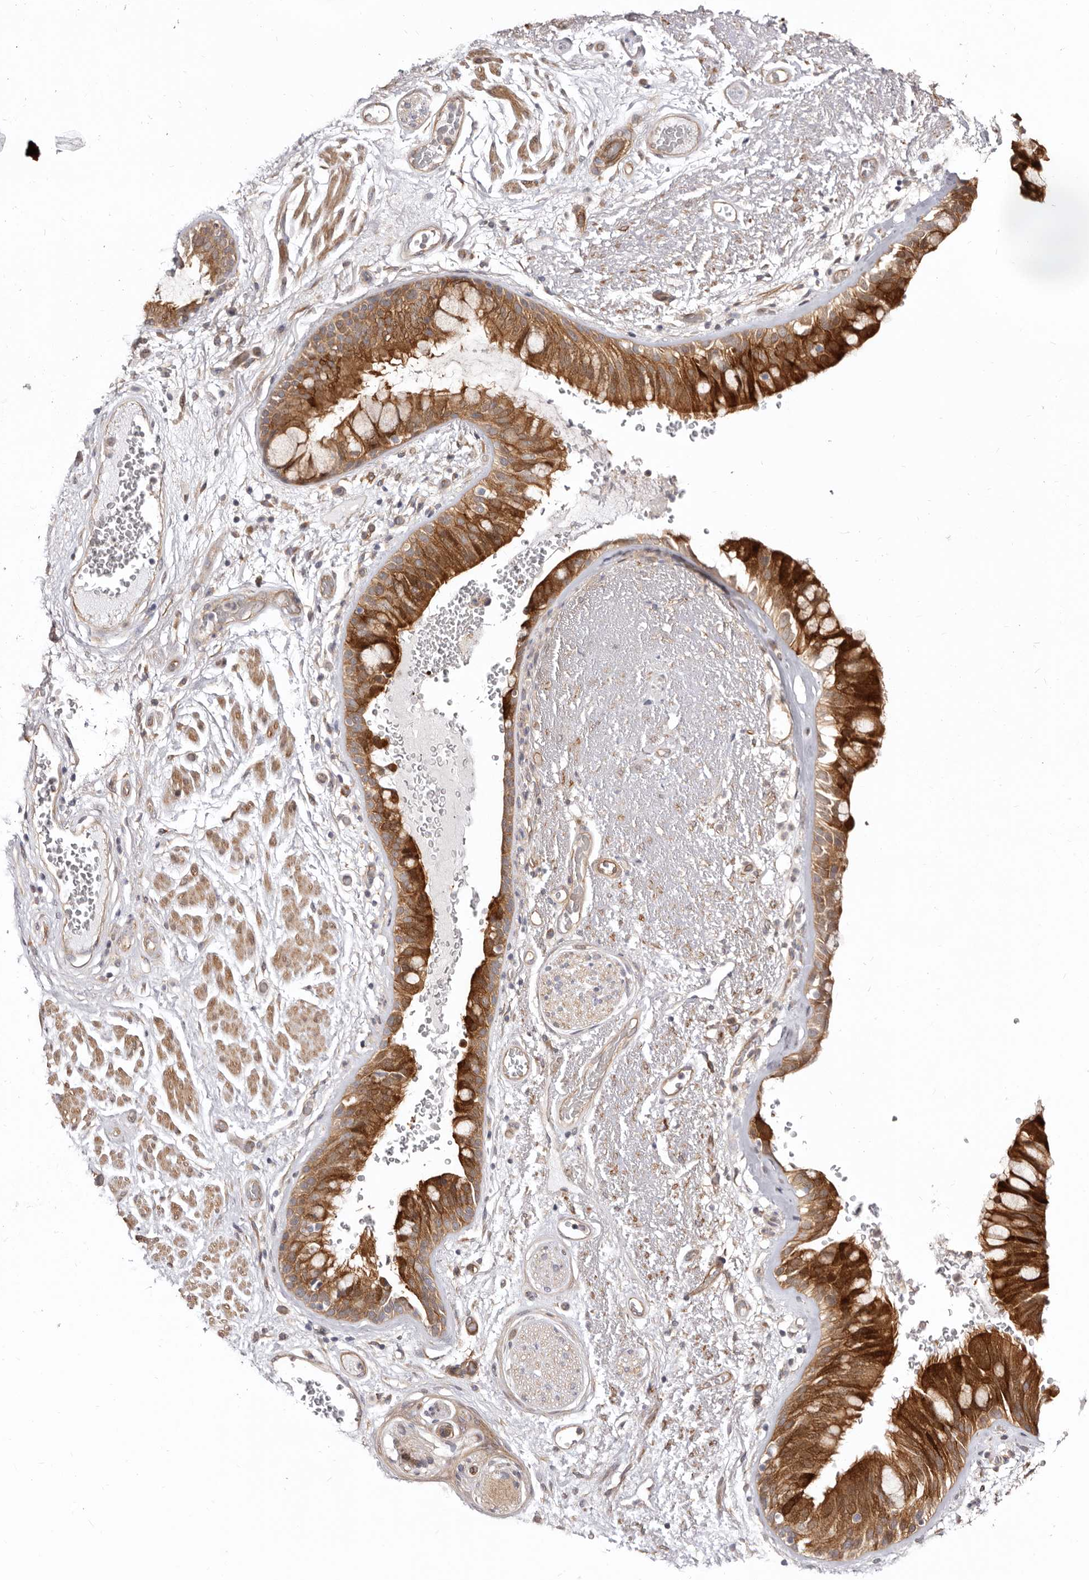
{"staining": {"intensity": "strong", "quantity": "25%-75%", "location": "cytoplasmic/membranous"}, "tissue": "bronchus", "cell_type": "Respiratory epithelial cells", "image_type": "normal", "snomed": [{"axis": "morphology", "description": "Normal tissue, NOS"}, {"axis": "morphology", "description": "Squamous cell carcinoma, NOS"}, {"axis": "topography", "description": "Lymph node"}, {"axis": "topography", "description": "Bronchus"}, {"axis": "topography", "description": "Lung"}], "caption": "The histopathology image displays a brown stain indicating the presence of a protein in the cytoplasmic/membranous of respiratory epithelial cells in bronchus. (DAB IHC with brightfield microscopy, high magnification).", "gene": "GPATCH4", "patient": {"sex": "male", "age": 66}}